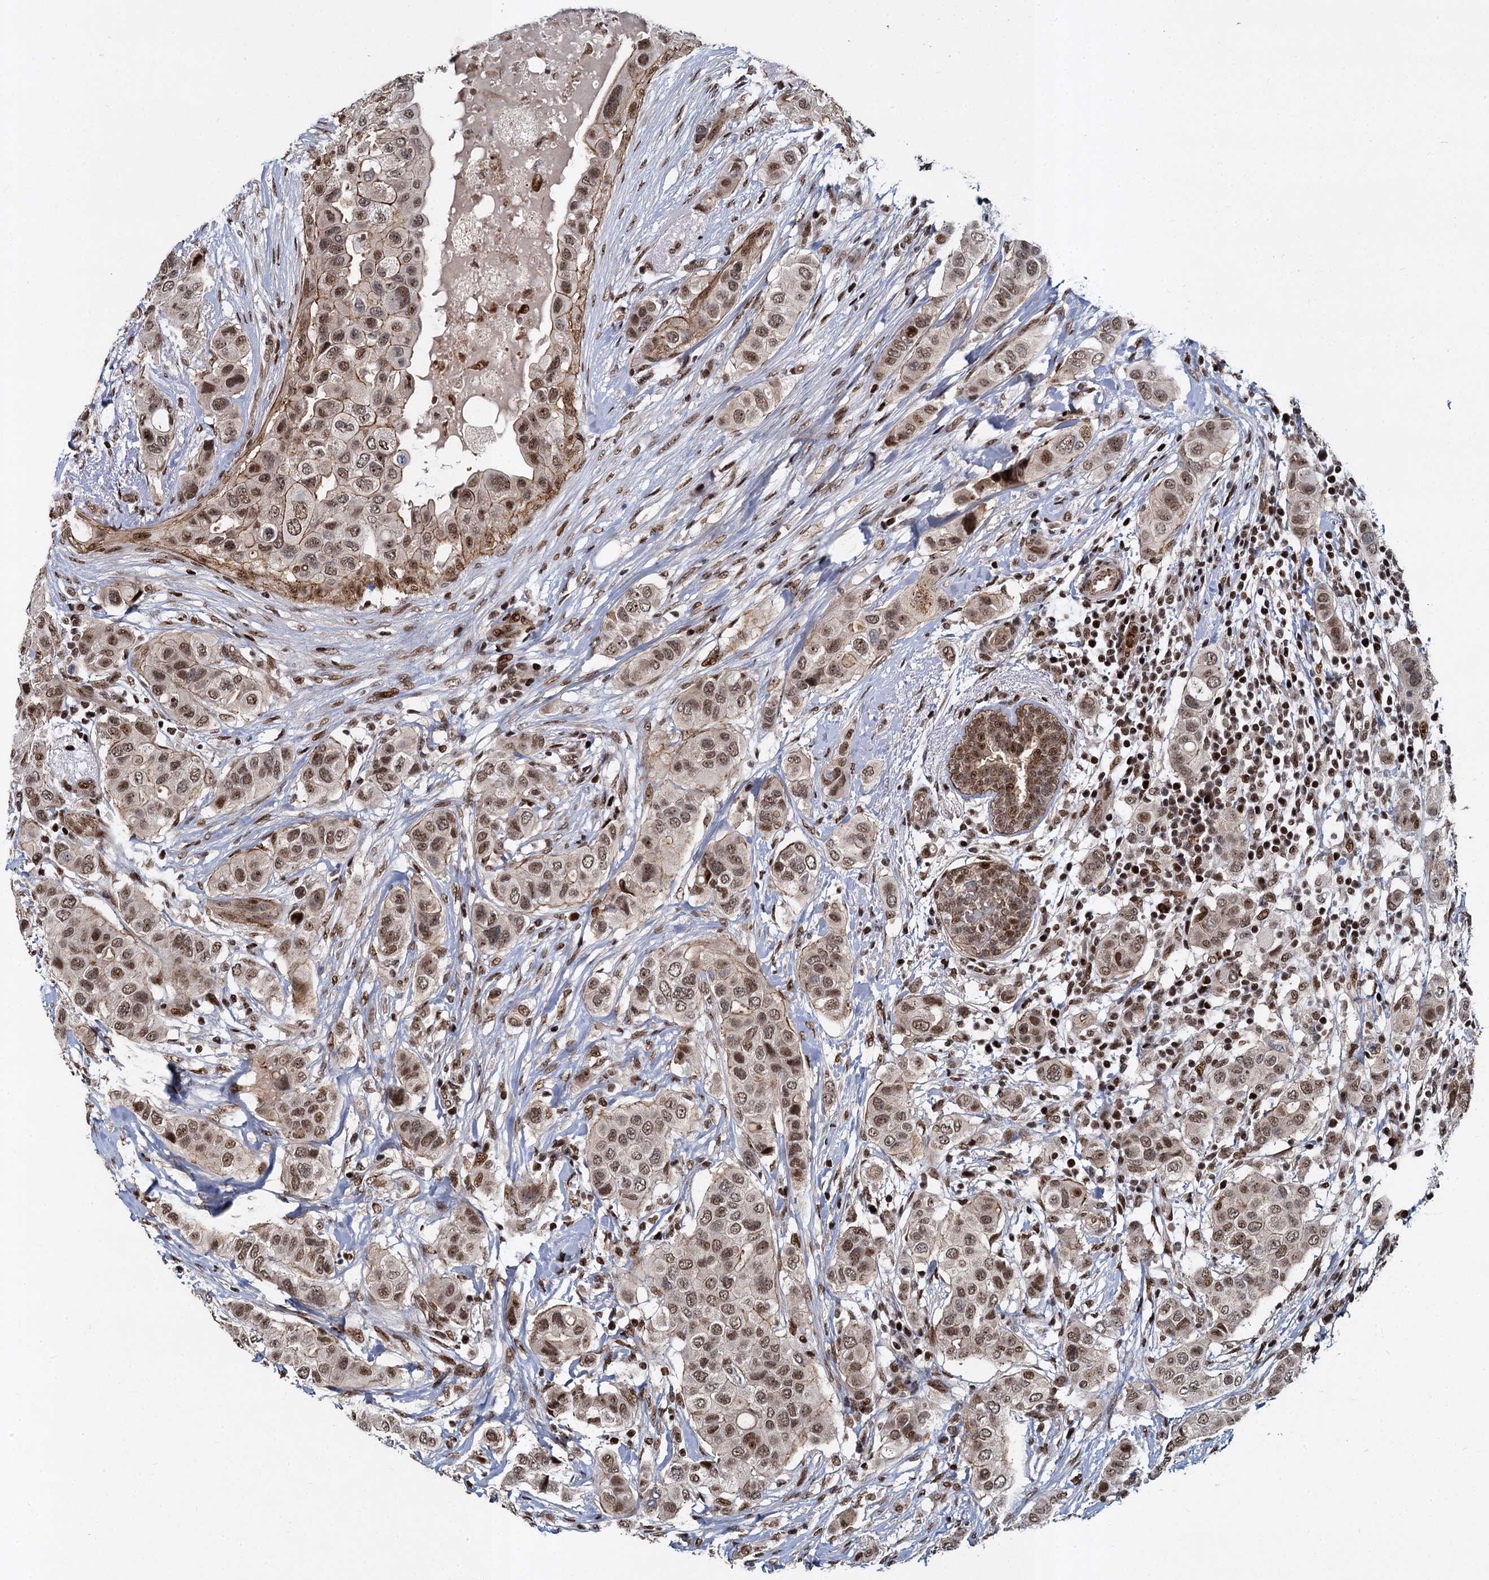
{"staining": {"intensity": "moderate", "quantity": ">75%", "location": "nuclear"}, "tissue": "breast cancer", "cell_type": "Tumor cells", "image_type": "cancer", "snomed": [{"axis": "morphology", "description": "Lobular carcinoma"}, {"axis": "topography", "description": "Breast"}], "caption": "Immunohistochemical staining of breast cancer shows moderate nuclear protein staining in about >75% of tumor cells. The protein is stained brown, and the nuclei are stained in blue (DAB IHC with brightfield microscopy, high magnification).", "gene": "ANKRD49", "patient": {"sex": "female", "age": 51}}